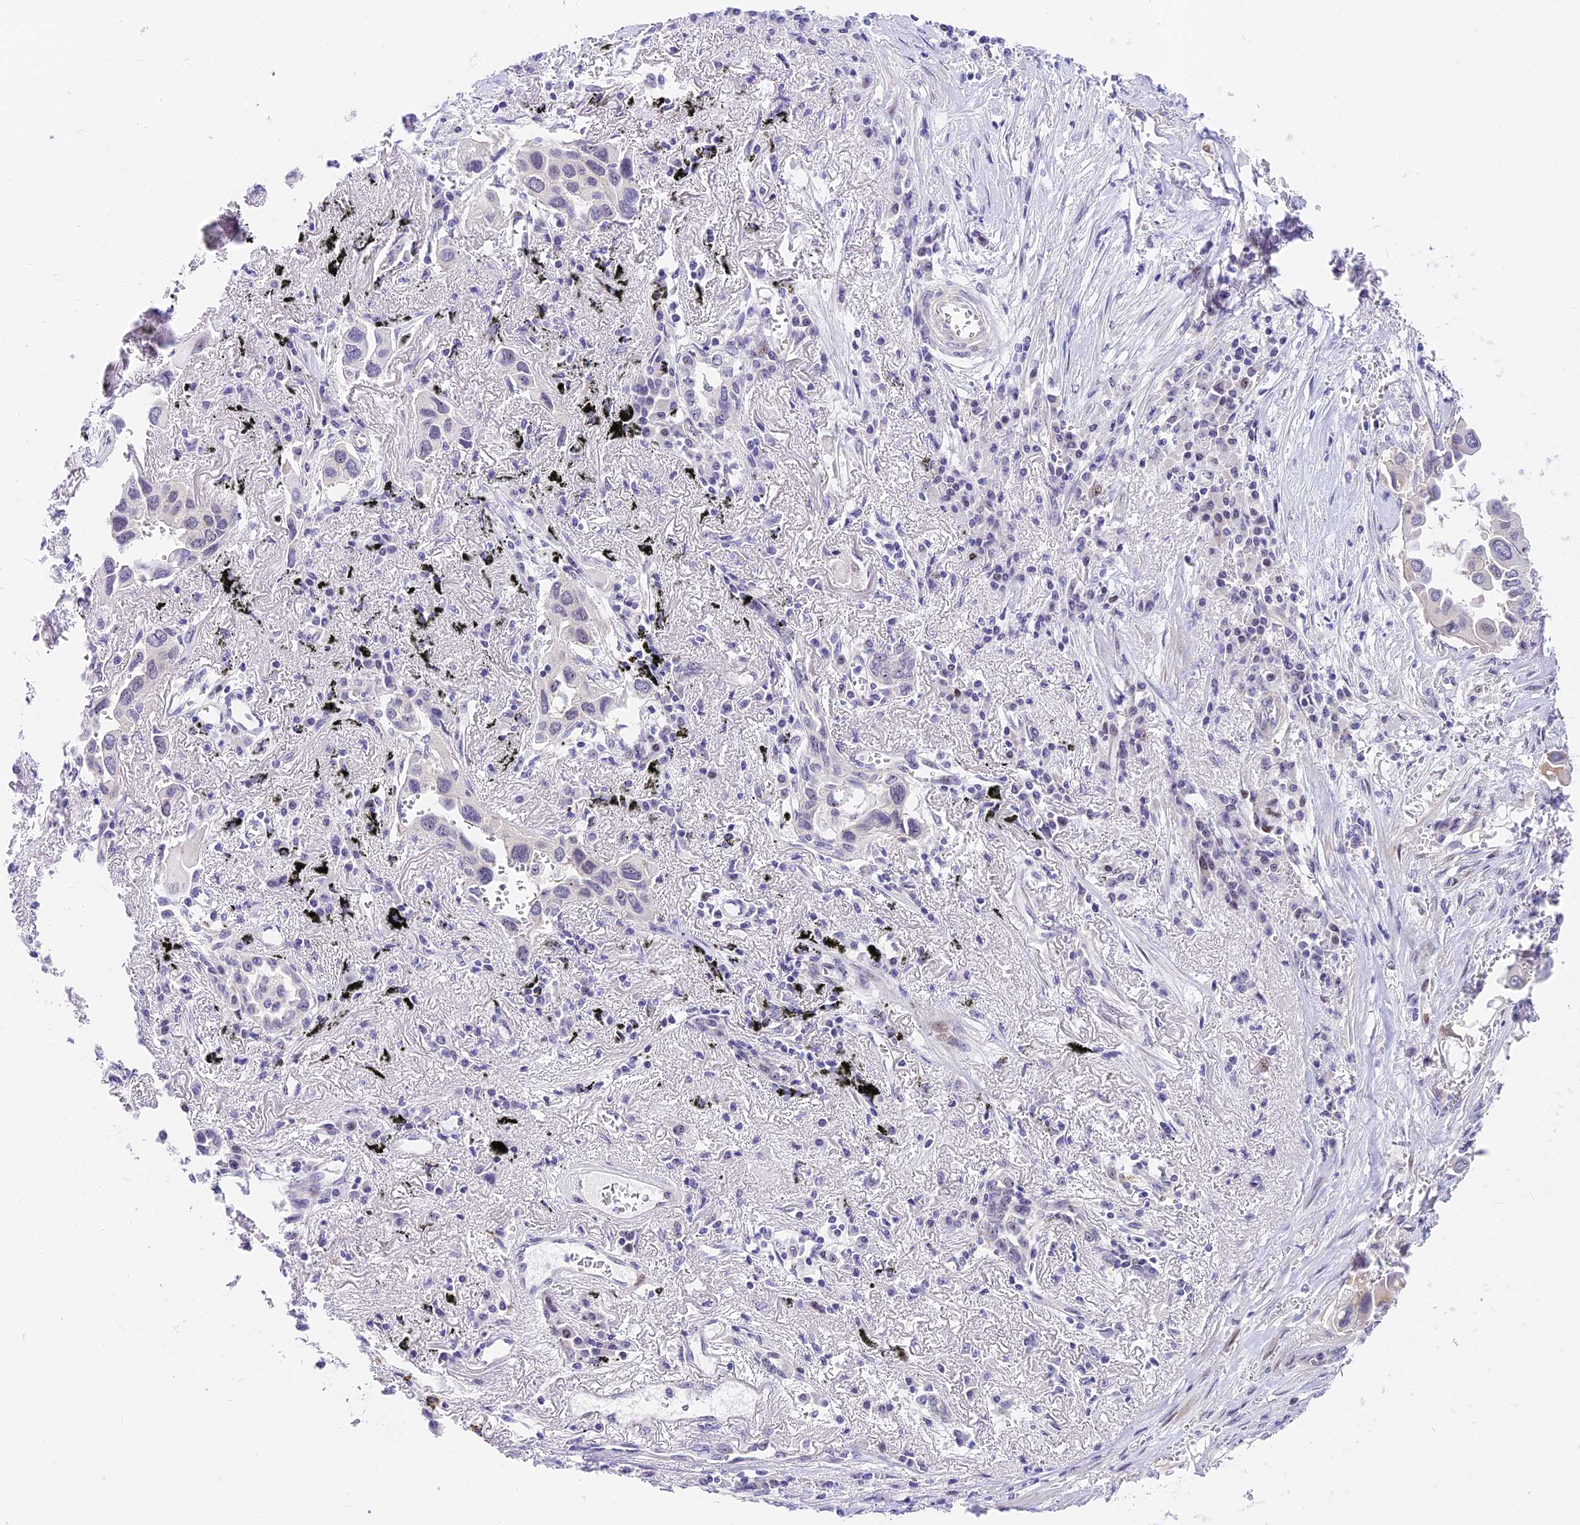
{"staining": {"intensity": "negative", "quantity": "none", "location": "none"}, "tissue": "lung cancer", "cell_type": "Tumor cells", "image_type": "cancer", "snomed": [{"axis": "morphology", "description": "Adenocarcinoma, NOS"}, {"axis": "topography", "description": "Lung"}], "caption": "Immunohistochemical staining of lung cancer (adenocarcinoma) exhibits no significant staining in tumor cells.", "gene": "MIDN", "patient": {"sex": "female", "age": 76}}